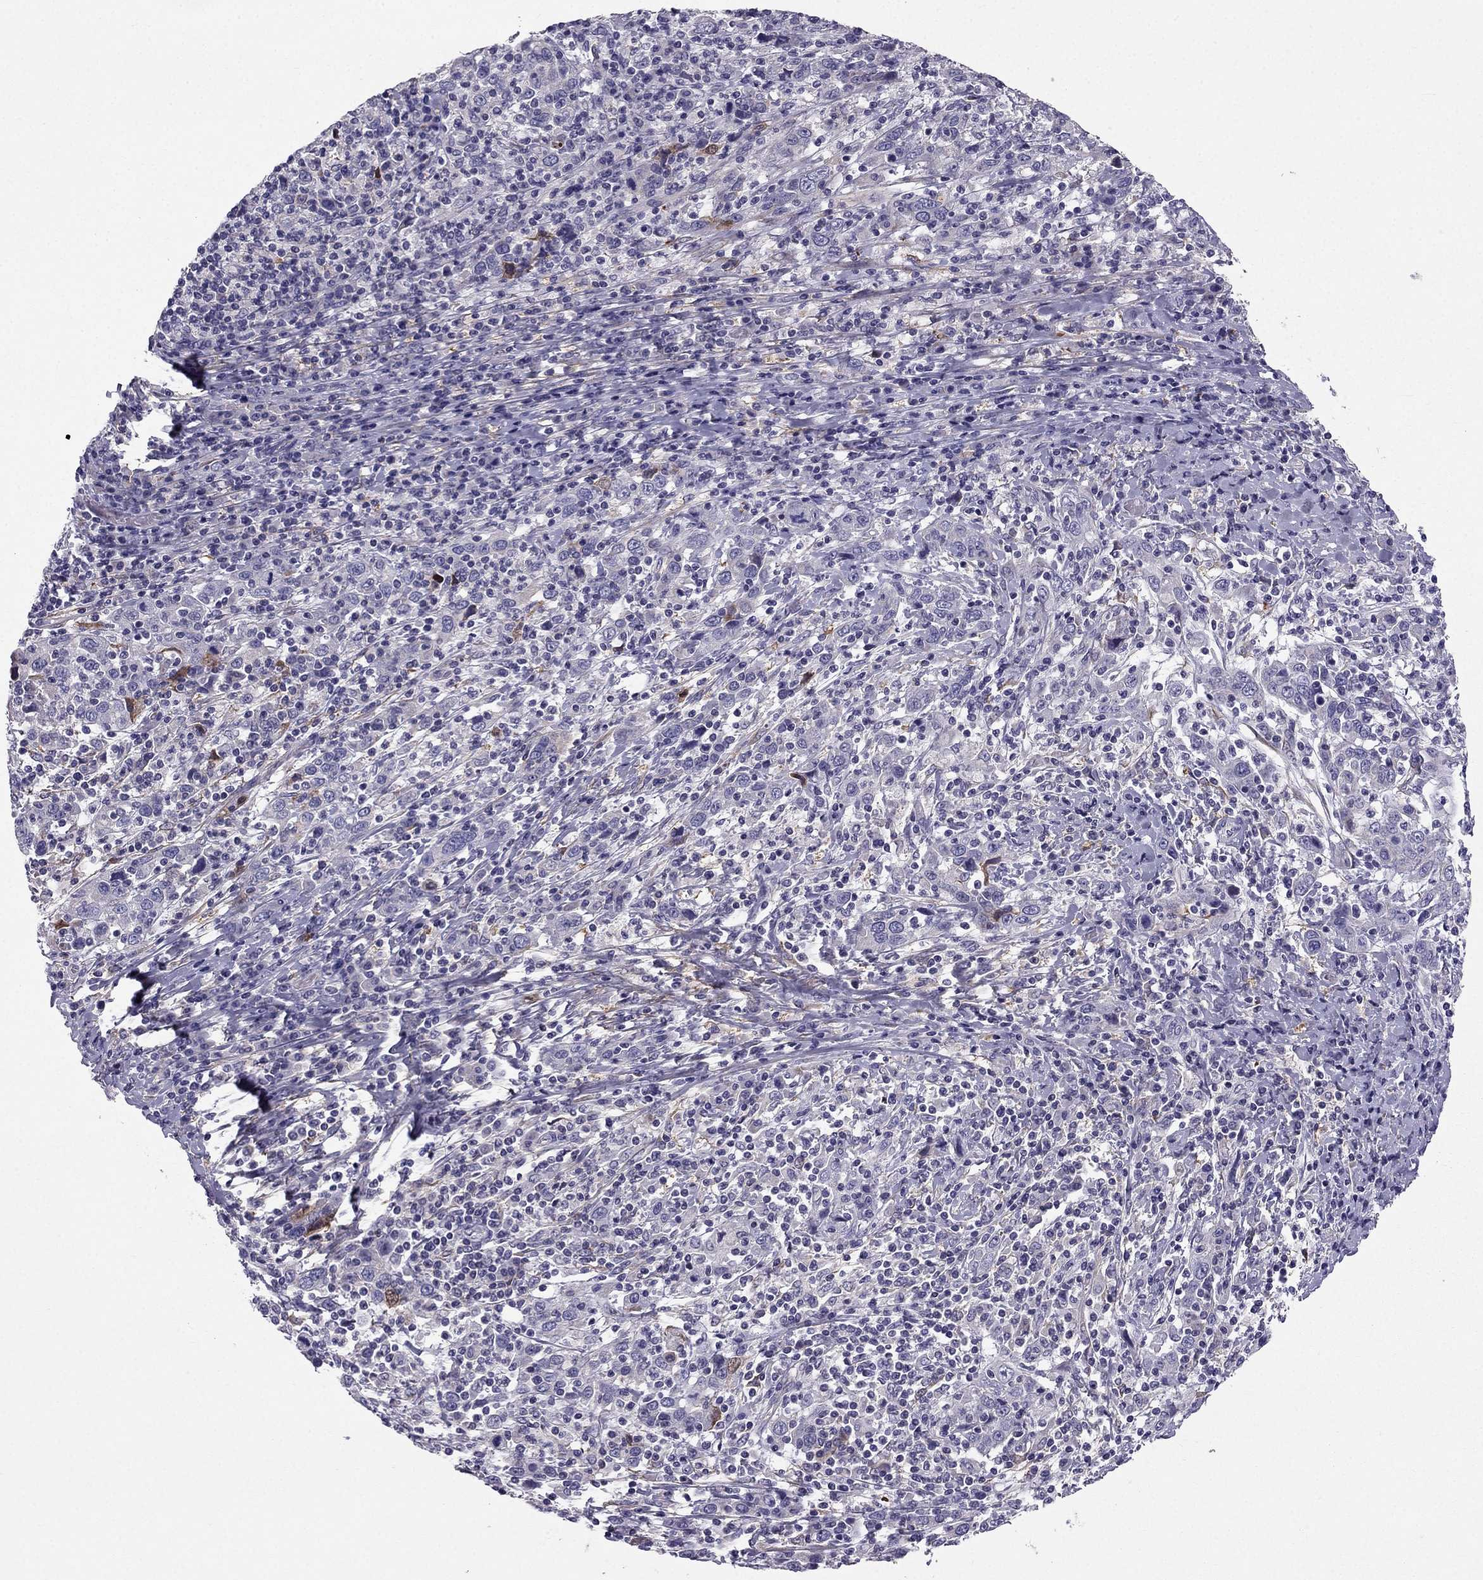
{"staining": {"intensity": "negative", "quantity": "none", "location": "none"}, "tissue": "cervical cancer", "cell_type": "Tumor cells", "image_type": "cancer", "snomed": [{"axis": "morphology", "description": "Squamous cell carcinoma, NOS"}, {"axis": "topography", "description": "Cervix"}], "caption": "DAB immunohistochemical staining of squamous cell carcinoma (cervical) exhibits no significant positivity in tumor cells.", "gene": "SYT5", "patient": {"sex": "female", "age": 46}}